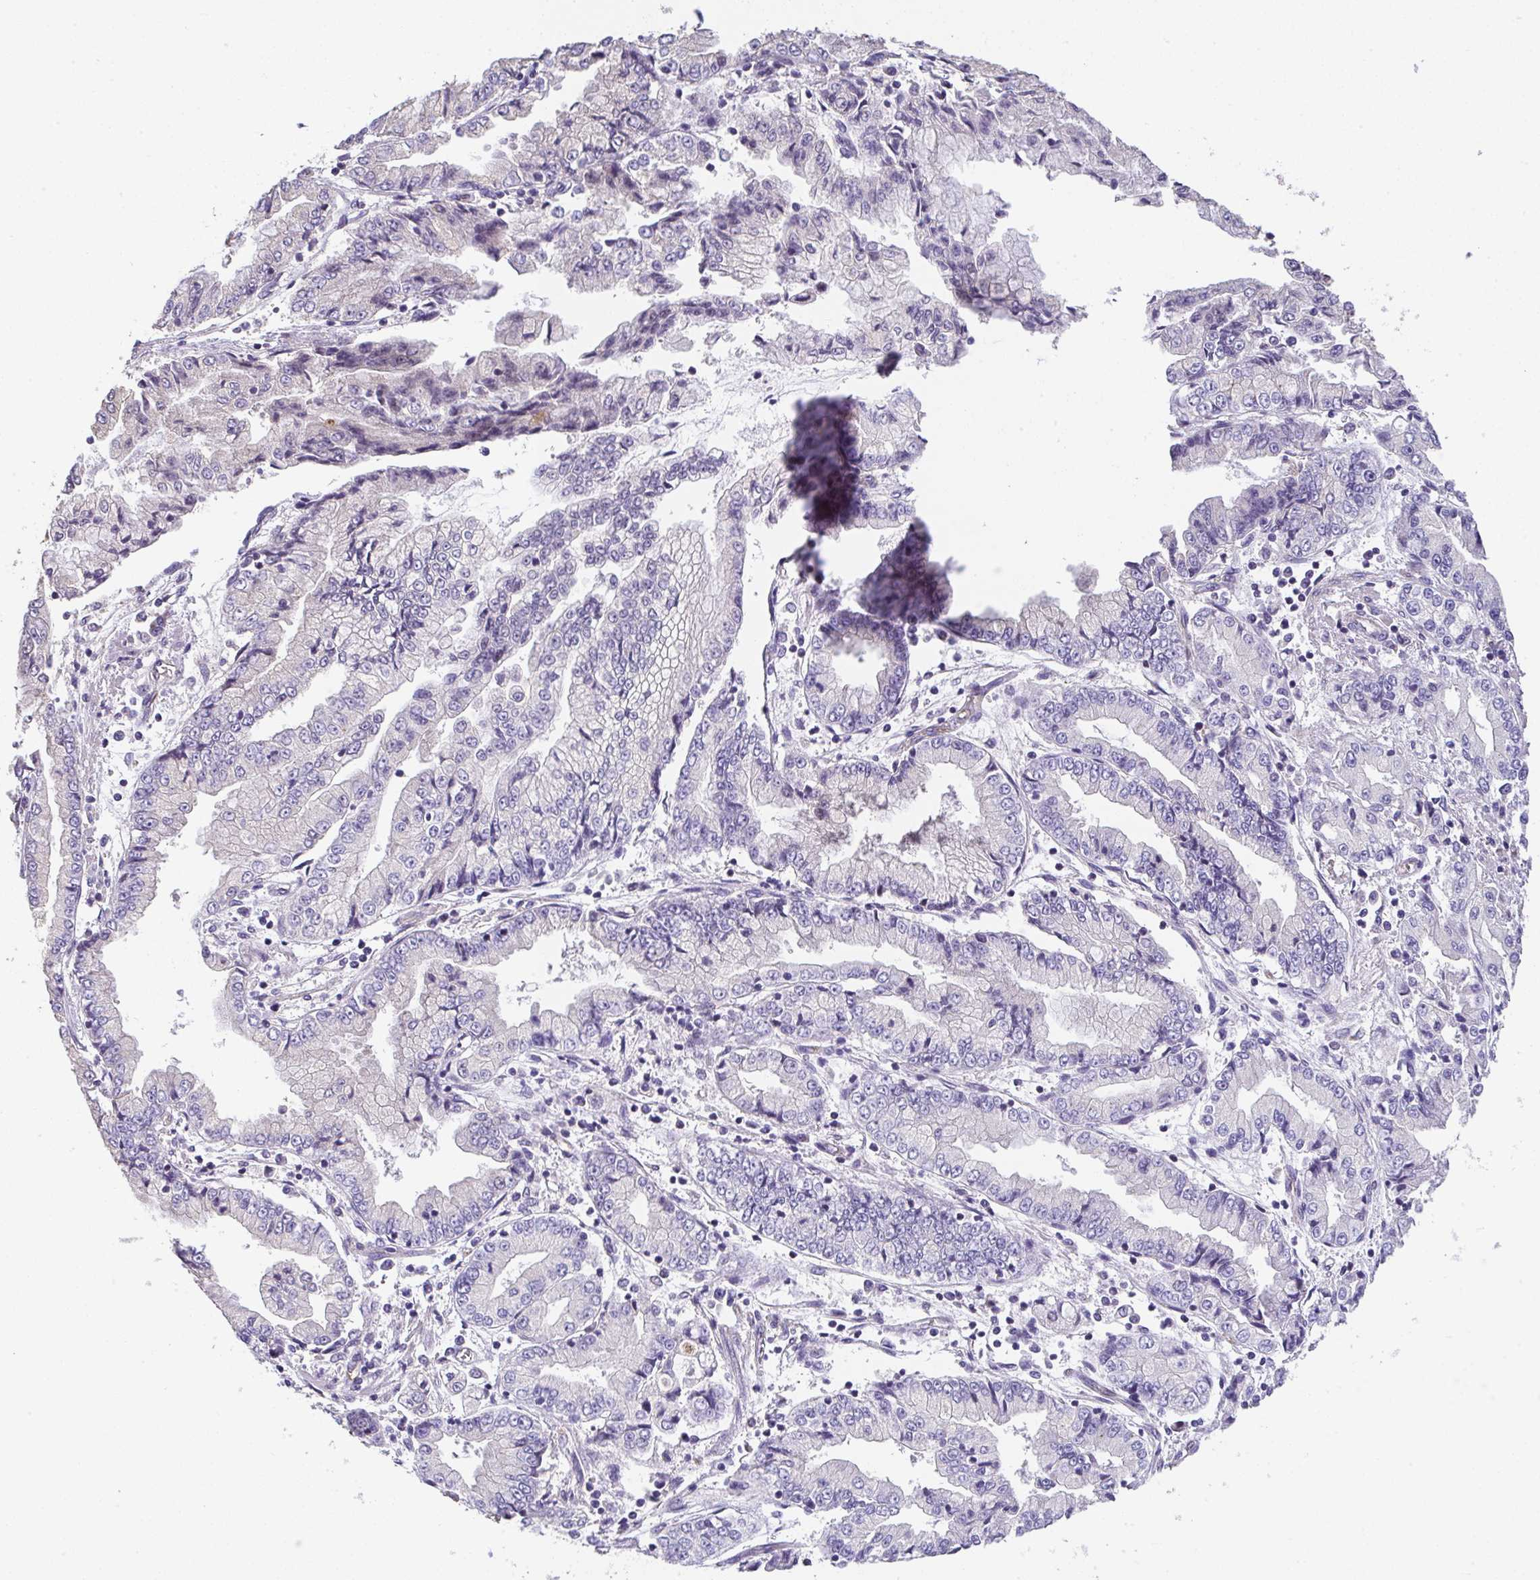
{"staining": {"intensity": "negative", "quantity": "none", "location": "none"}, "tissue": "stomach cancer", "cell_type": "Tumor cells", "image_type": "cancer", "snomed": [{"axis": "morphology", "description": "Adenocarcinoma, NOS"}, {"axis": "topography", "description": "Stomach, upper"}], "caption": "High power microscopy photomicrograph of an immunohistochemistry (IHC) photomicrograph of adenocarcinoma (stomach), revealing no significant positivity in tumor cells.", "gene": "RUNDC3B", "patient": {"sex": "female", "age": 74}}